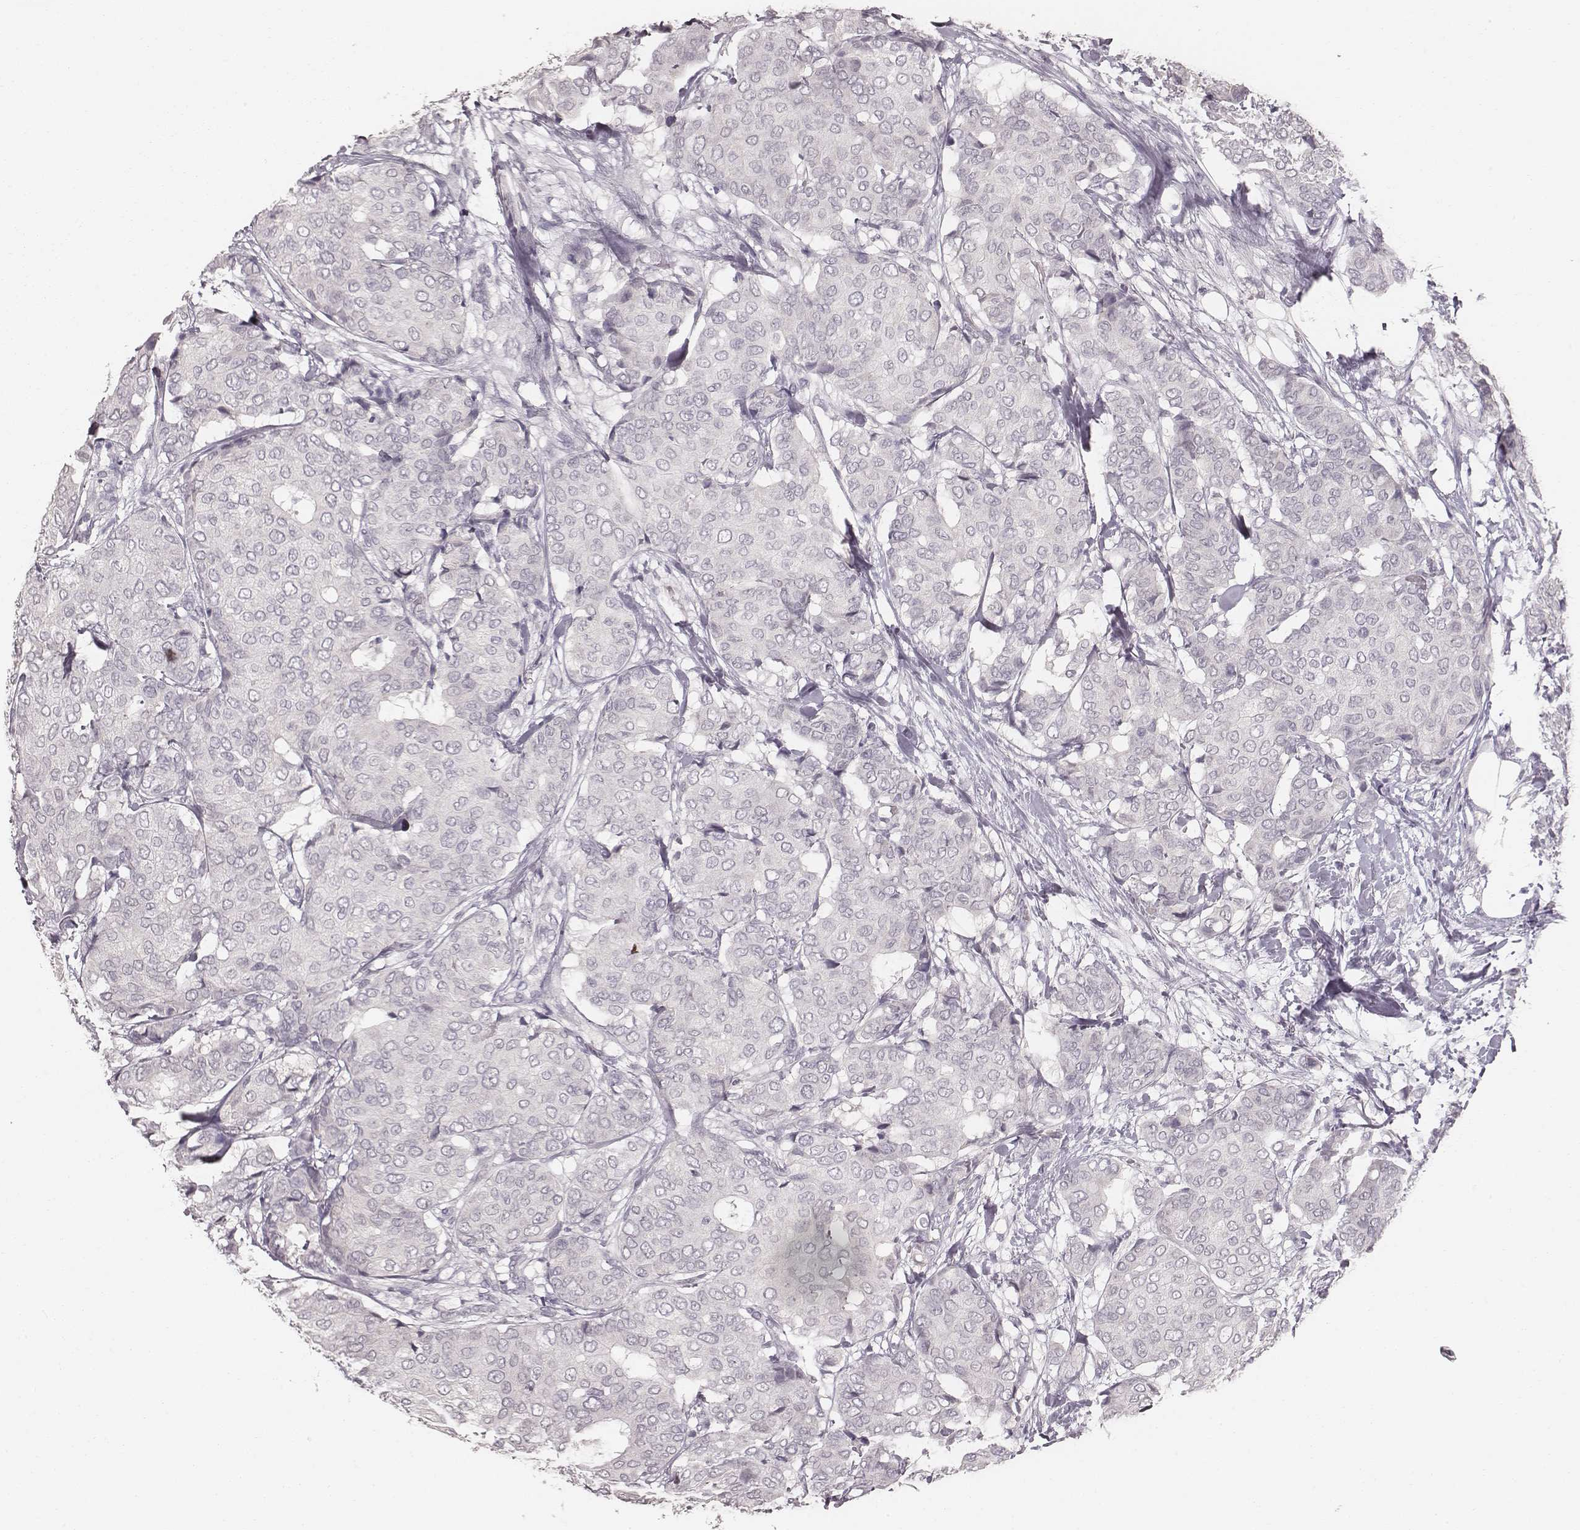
{"staining": {"intensity": "negative", "quantity": "none", "location": "none"}, "tissue": "breast cancer", "cell_type": "Tumor cells", "image_type": "cancer", "snomed": [{"axis": "morphology", "description": "Duct carcinoma"}, {"axis": "topography", "description": "Breast"}], "caption": "The histopathology image exhibits no staining of tumor cells in intraductal carcinoma (breast).", "gene": "LY6K", "patient": {"sex": "female", "age": 75}}